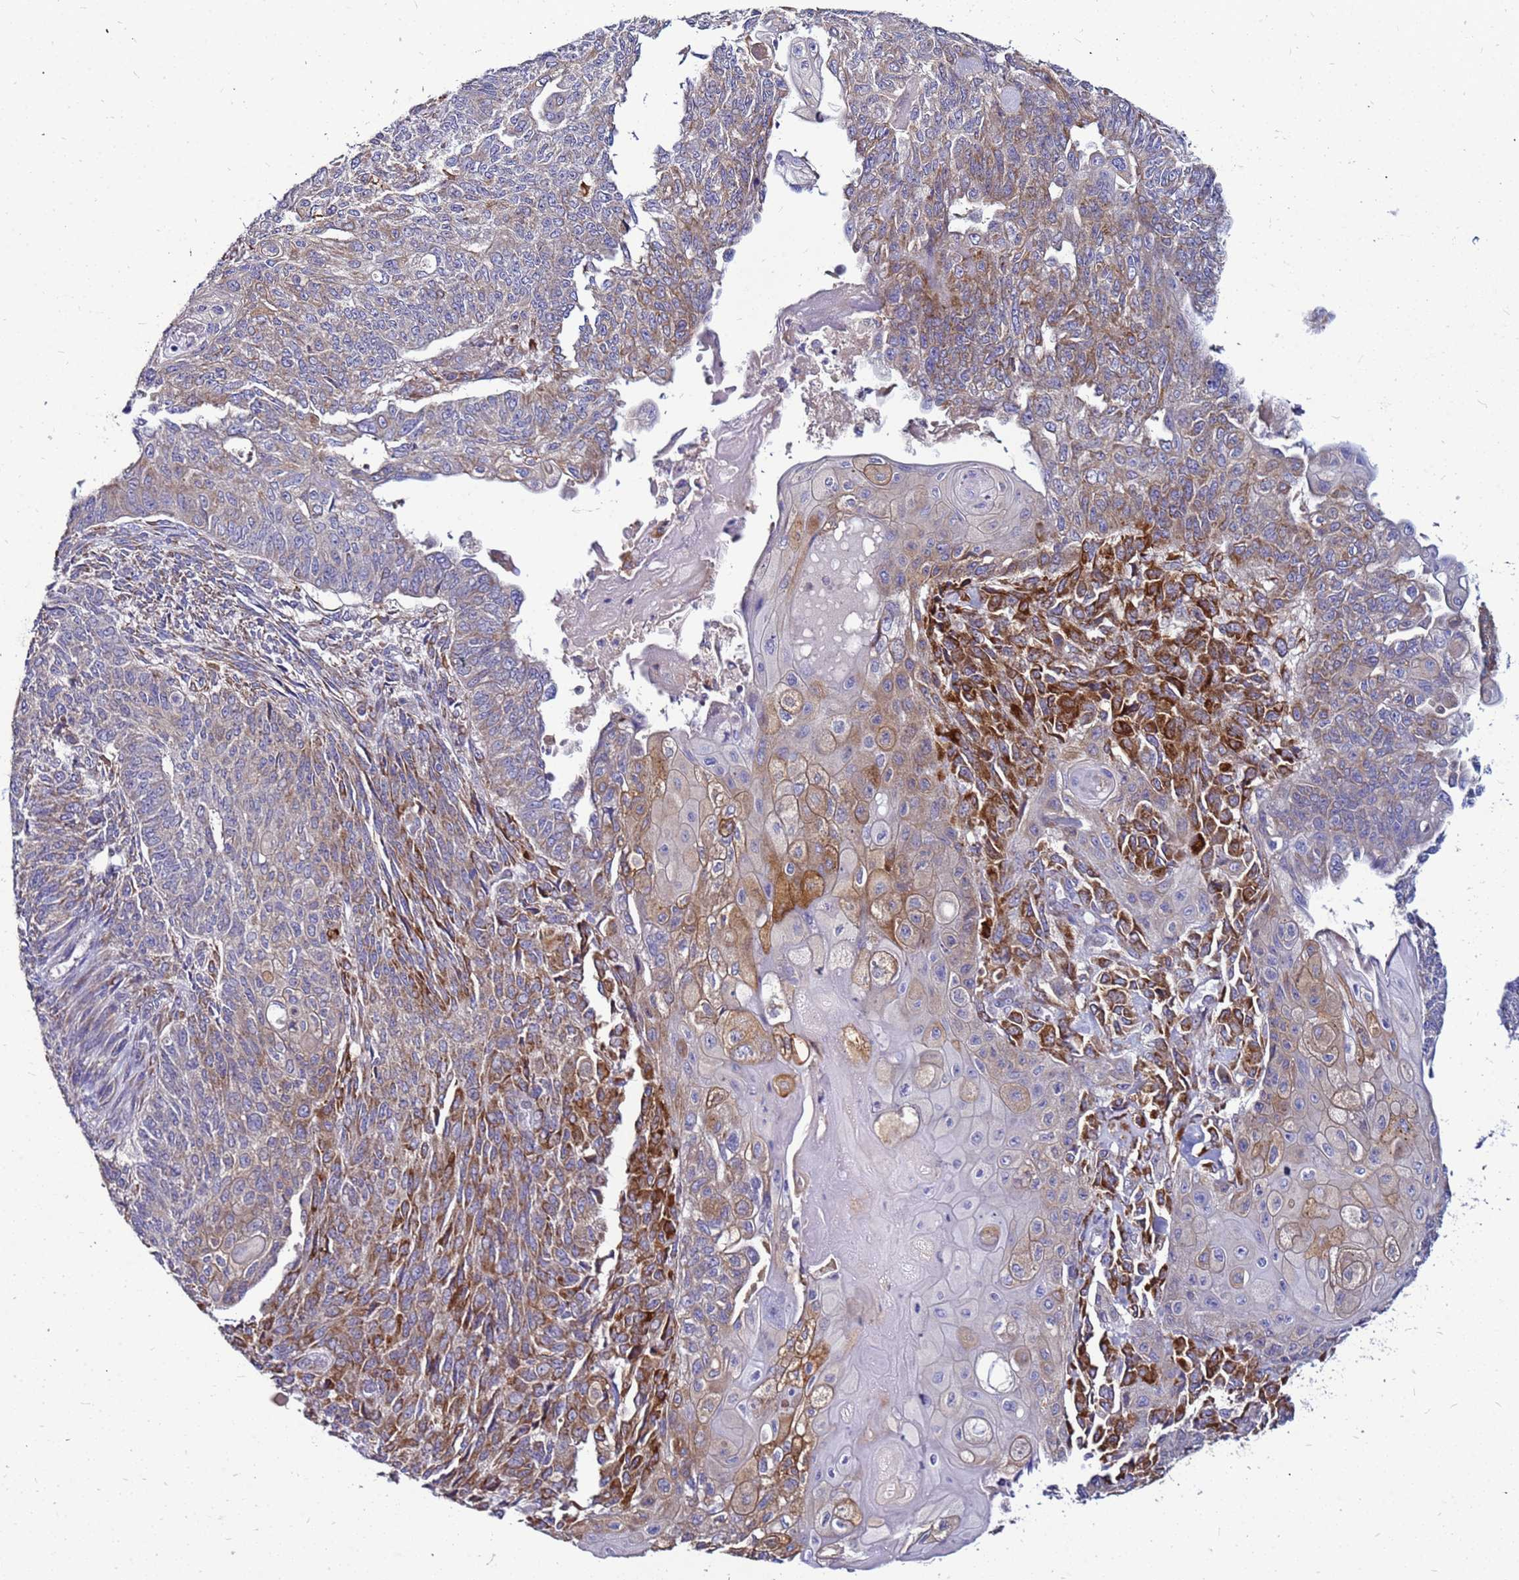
{"staining": {"intensity": "moderate", "quantity": "<25%", "location": "cytoplasmic/membranous"}, "tissue": "endometrial cancer", "cell_type": "Tumor cells", "image_type": "cancer", "snomed": [{"axis": "morphology", "description": "Adenocarcinoma, NOS"}, {"axis": "topography", "description": "Endometrium"}], "caption": "Immunohistochemistry (IHC) of human endometrial adenocarcinoma displays low levels of moderate cytoplasmic/membranous positivity in about <25% of tumor cells.", "gene": "SLC44A3", "patient": {"sex": "female", "age": 32}}